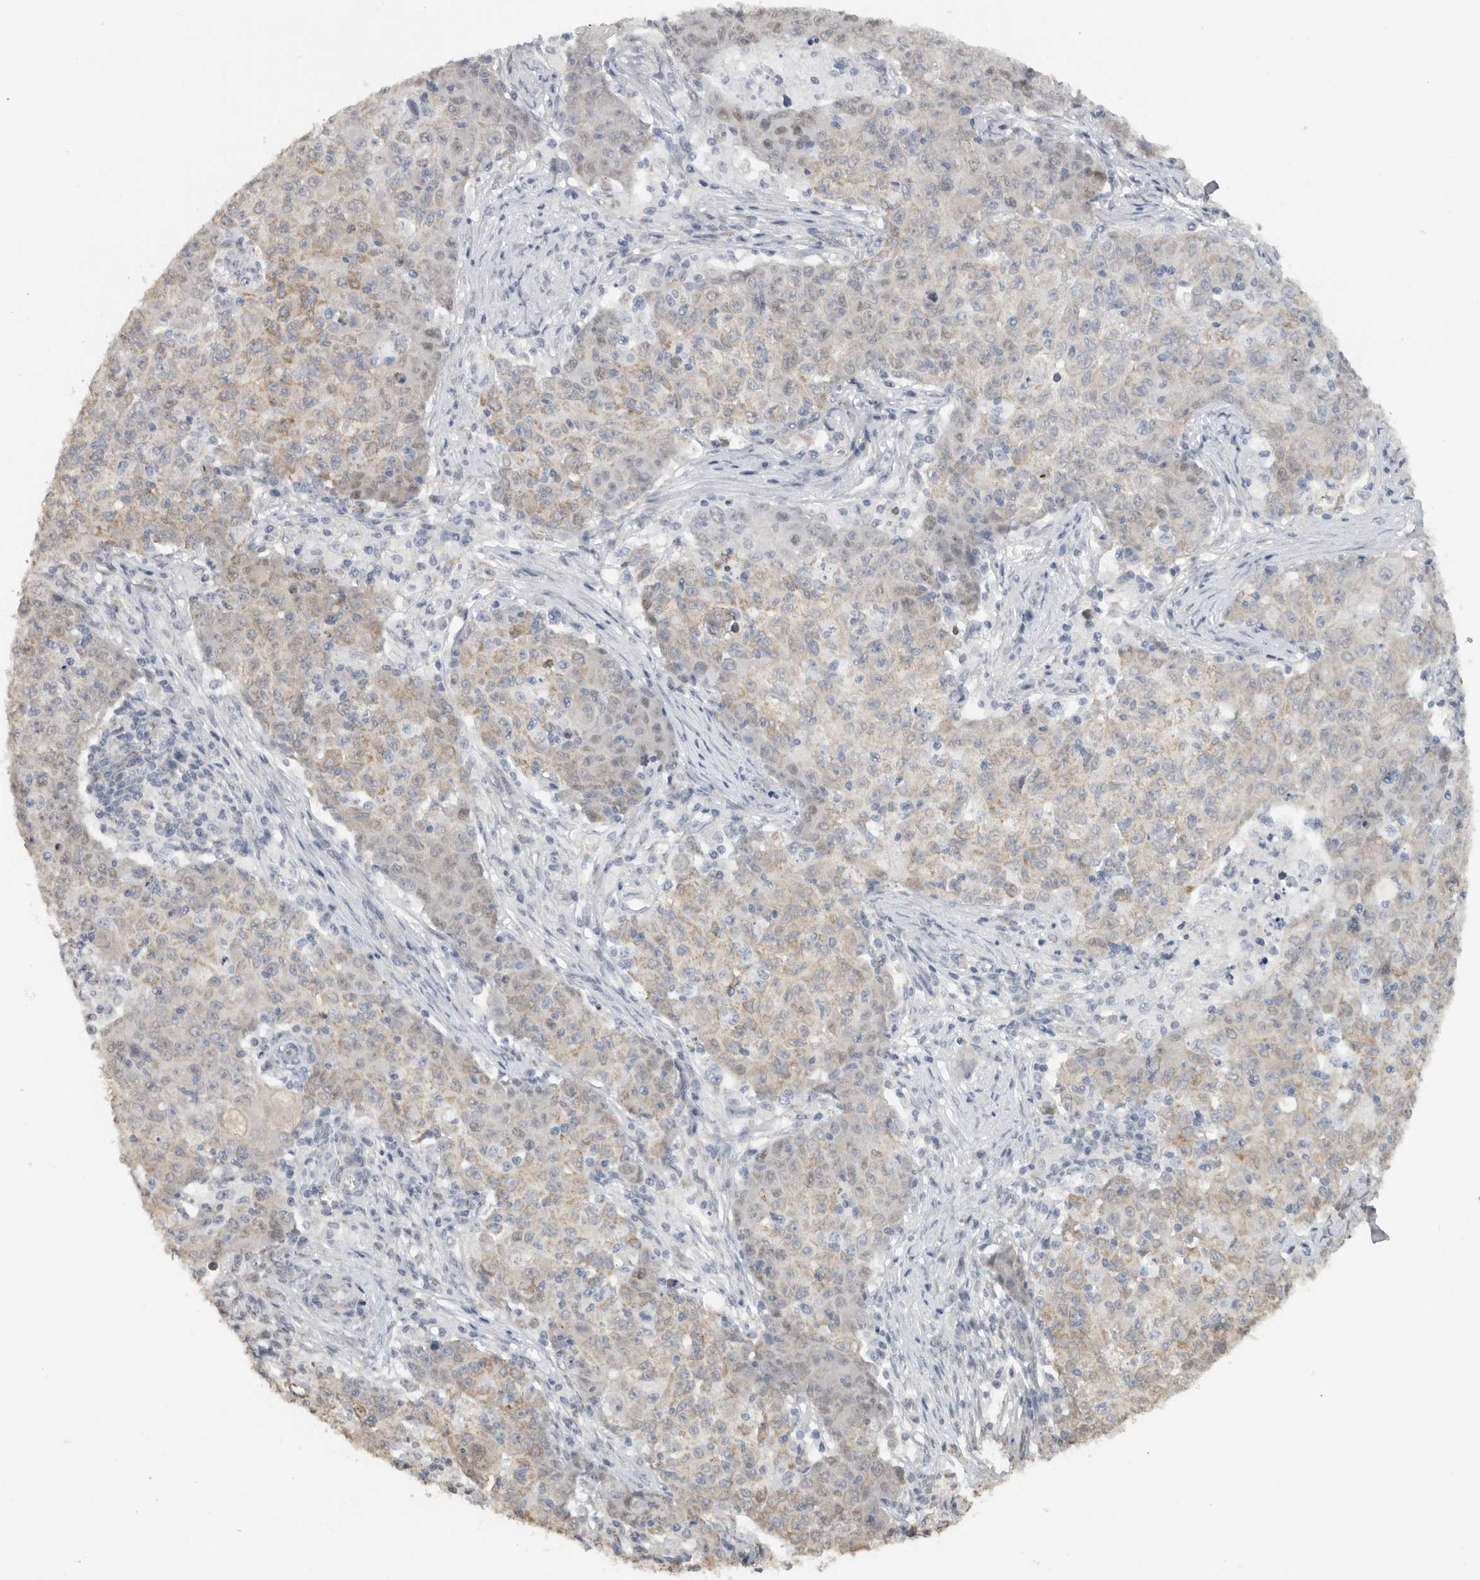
{"staining": {"intensity": "weak", "quantity": "25%-75%", "location": "cytoplasmic/membranous,nuclear"}, "tissue": "ovarian cancer", "cell_type": "Tumor cells", "image_type": "cancer", "snomed": [{"axis": "morphology", "description": "Carcinoma, endometroid"}, {"axis": "topography", "description": "Ovary"}], "caption": "Immunohistochemistry photomicrograph of neoplastic tissue: endometroid carcinoma (ovarian) stained using IHC reveals low levels of weak protein expression localized specifically in the cytoplasmic/membranous and nuclear of tumor cells, appearing as a cytoplasmic/membranous and nuclear brown color.", "gene": "DYRK2", "patient": {"sex": "female", "age": 42}}